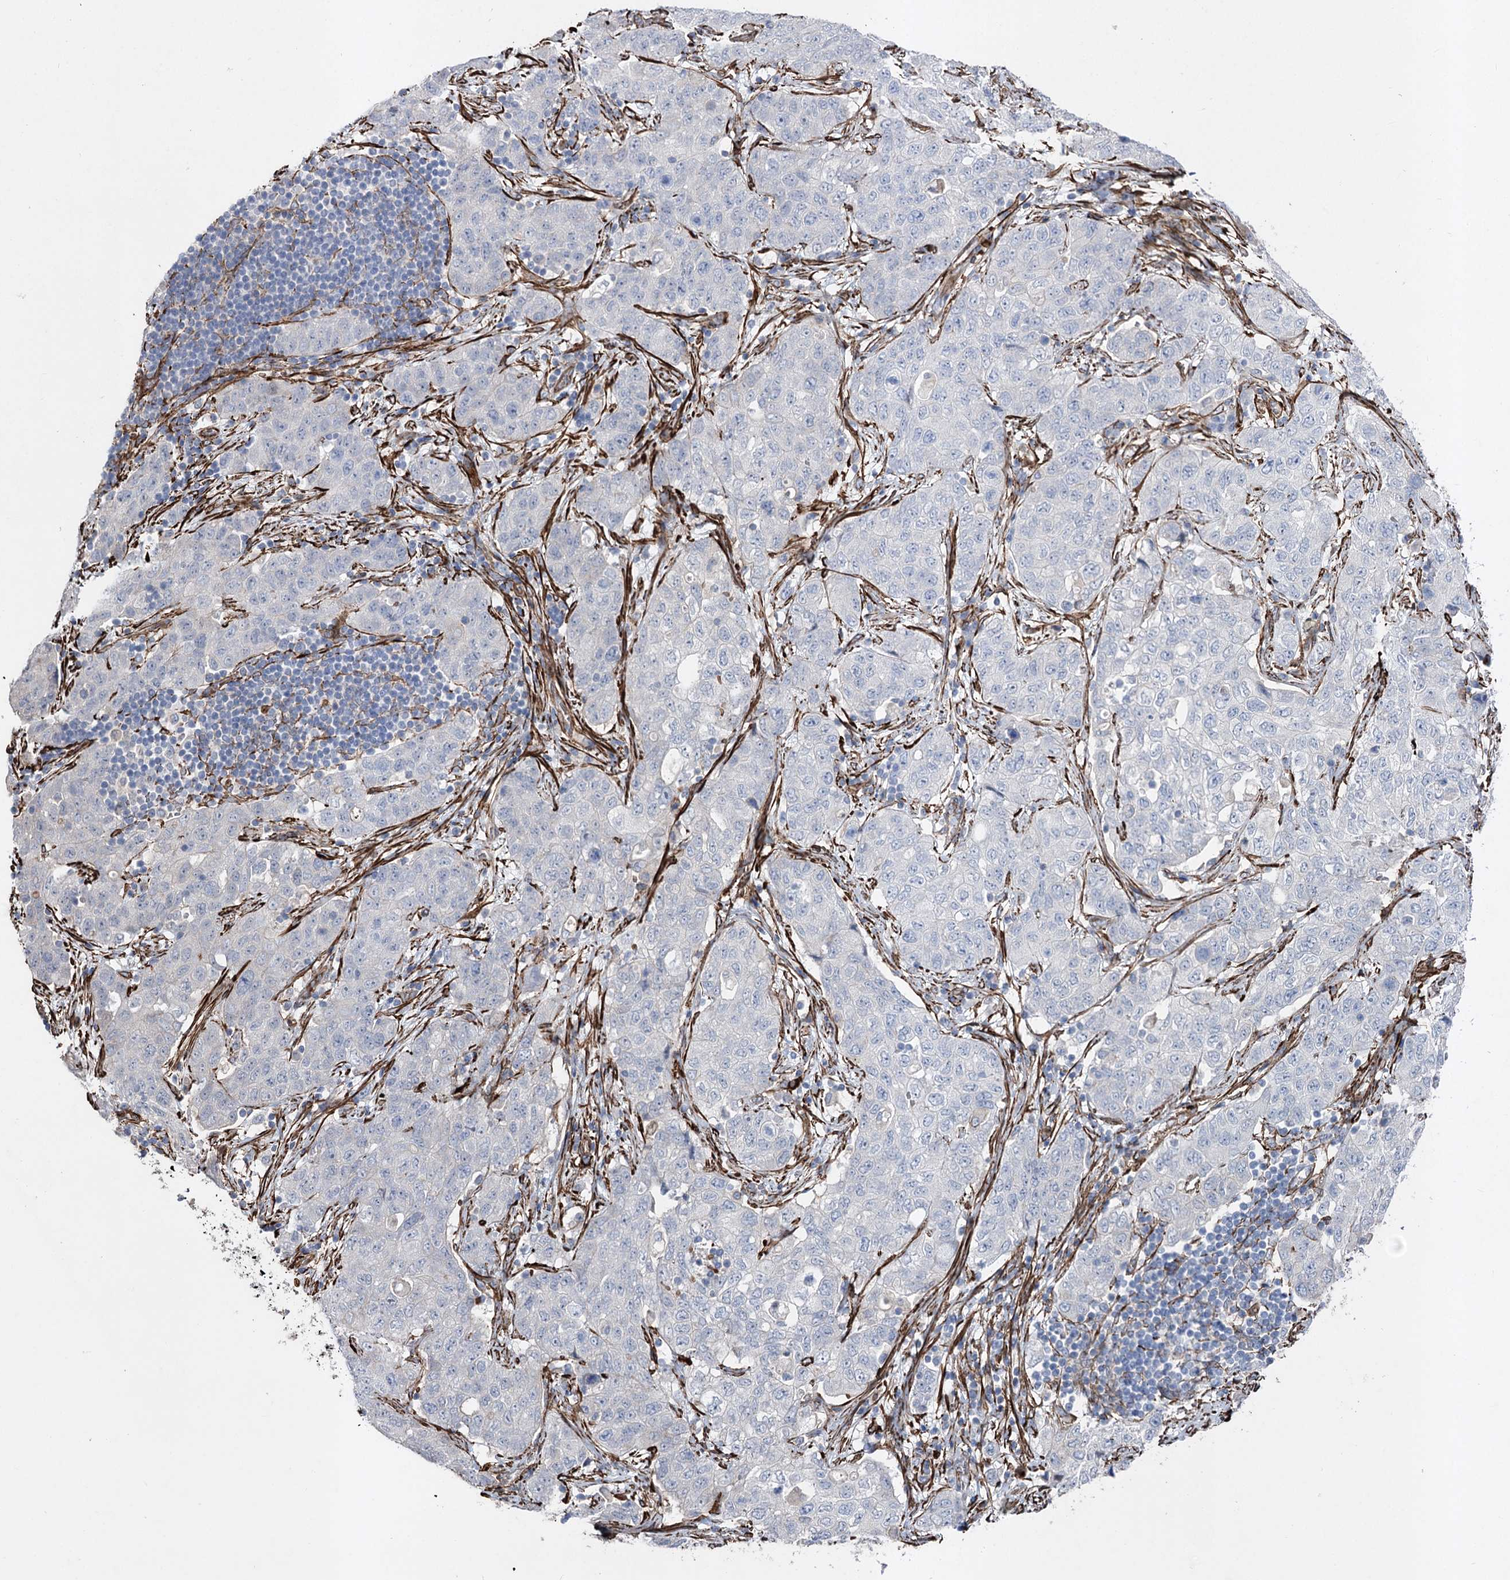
{"staining": {"intensity": "negative", "quantity": "none", "location": "none"}, "tissue": "stomach cancer", "cell_type": "Tumor cells", "image_type": "cancer", "snomed": [{"axis": "morphology", "description": "Normal tissue, NOS"}, {"axis": "morphology", "description": "Adenocarcinoma, NOS"}, {"axis": "topography", "description": "Lymph node"}, {"axis": "topography", "description": "Stomach"}], "caption": "Adenocarcinoma (stomach) was stained to show a protein in brown. There is no significant positivity in tumor cells.", "gene": "ARHGAP20", "patient": {"sex": "male", "age": 48}}